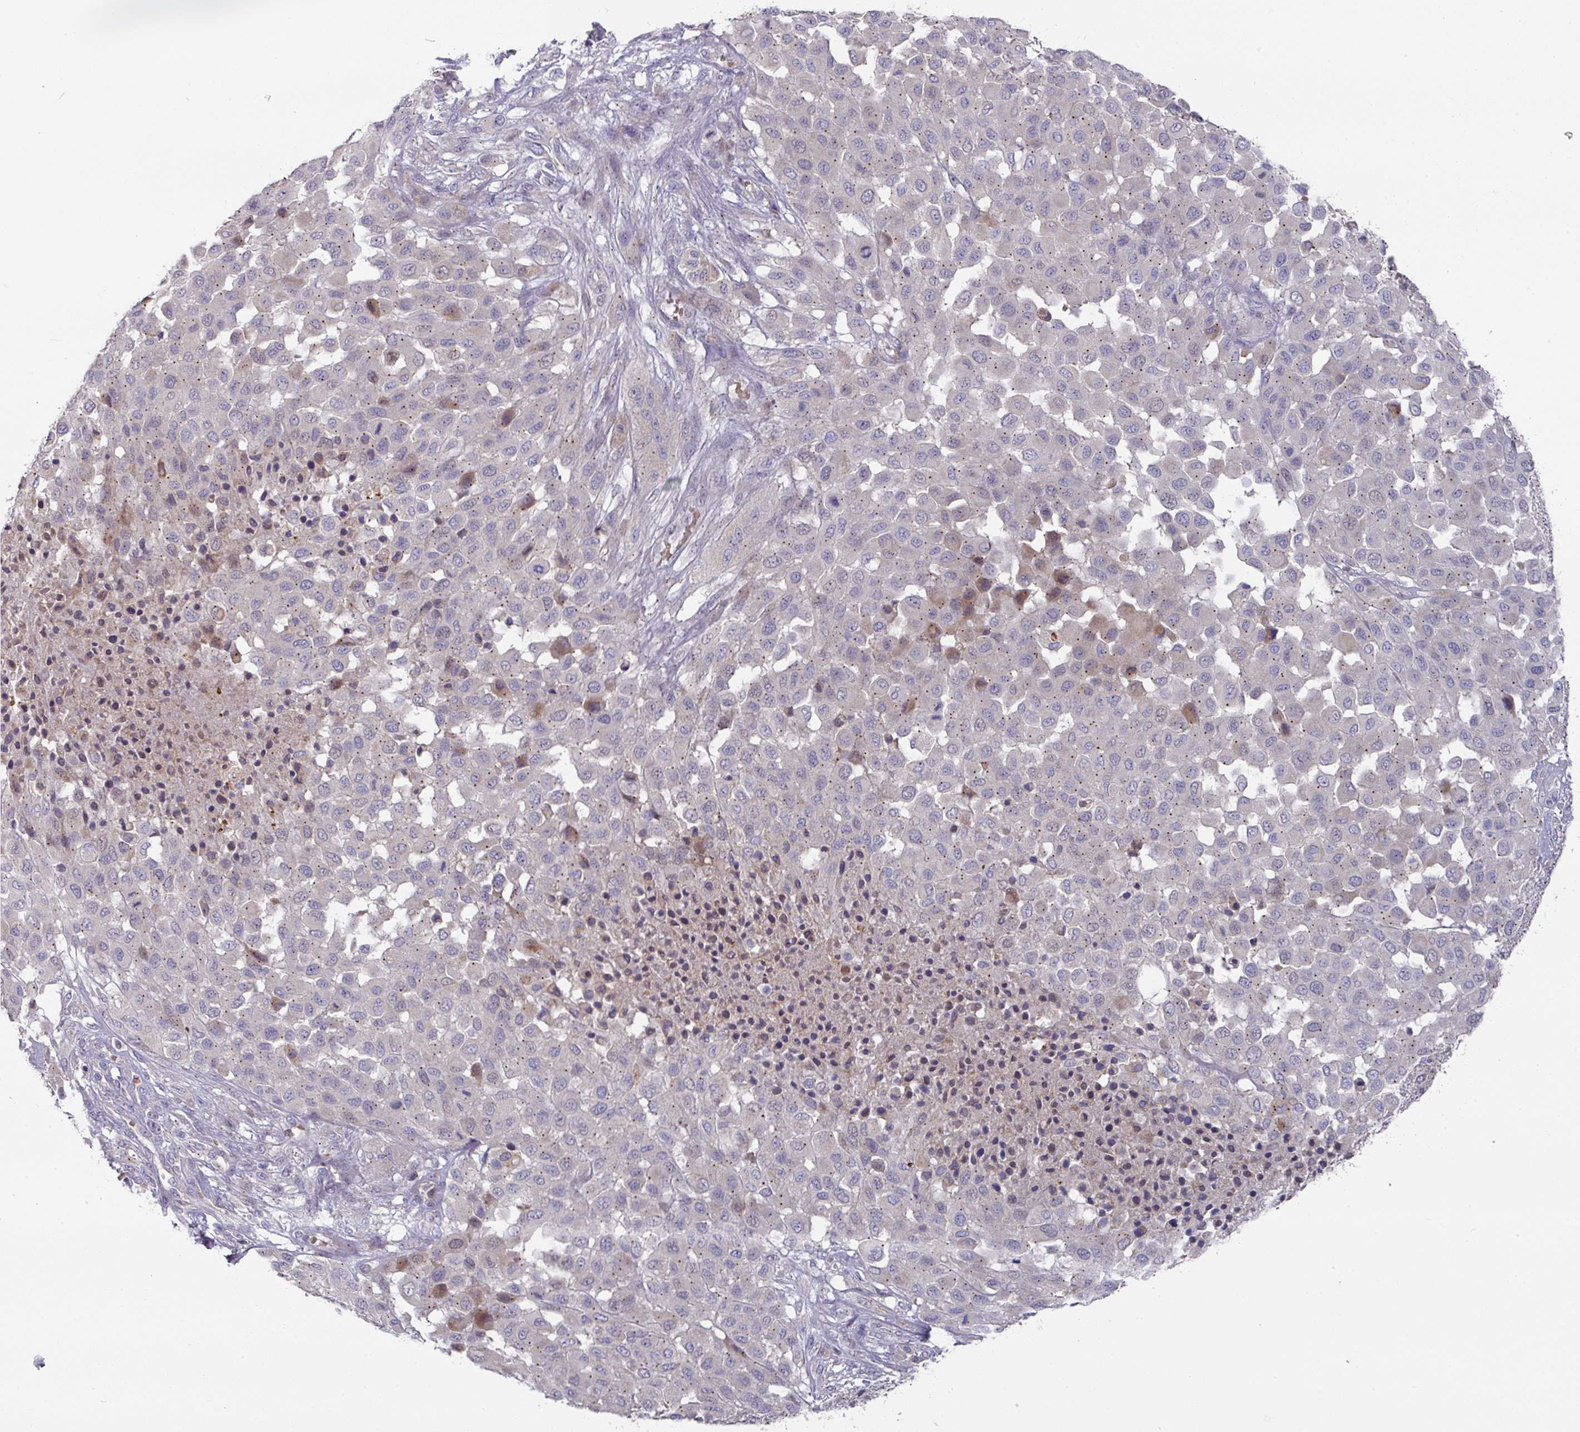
{"staining": {"intensity": "weak", "quantity": "<25%", "location": "cytoplasmic/membranous"}, "tissue": "melanoma", "cell_type": "Tumor cells", "image_type": "cancer", "snomed": [{"axis": "morphology", "description": "Malignant melanoma, Metastatic site"}, {"axis": "topography", "description": "Skin"}], "caption": "Immunohistochemistry histopathology image of human melanoma stained for a protein (brown), which shows no staining in tumor cells.", "gene": "IL4R", "patient": {"sex": "female", "age": 81}}